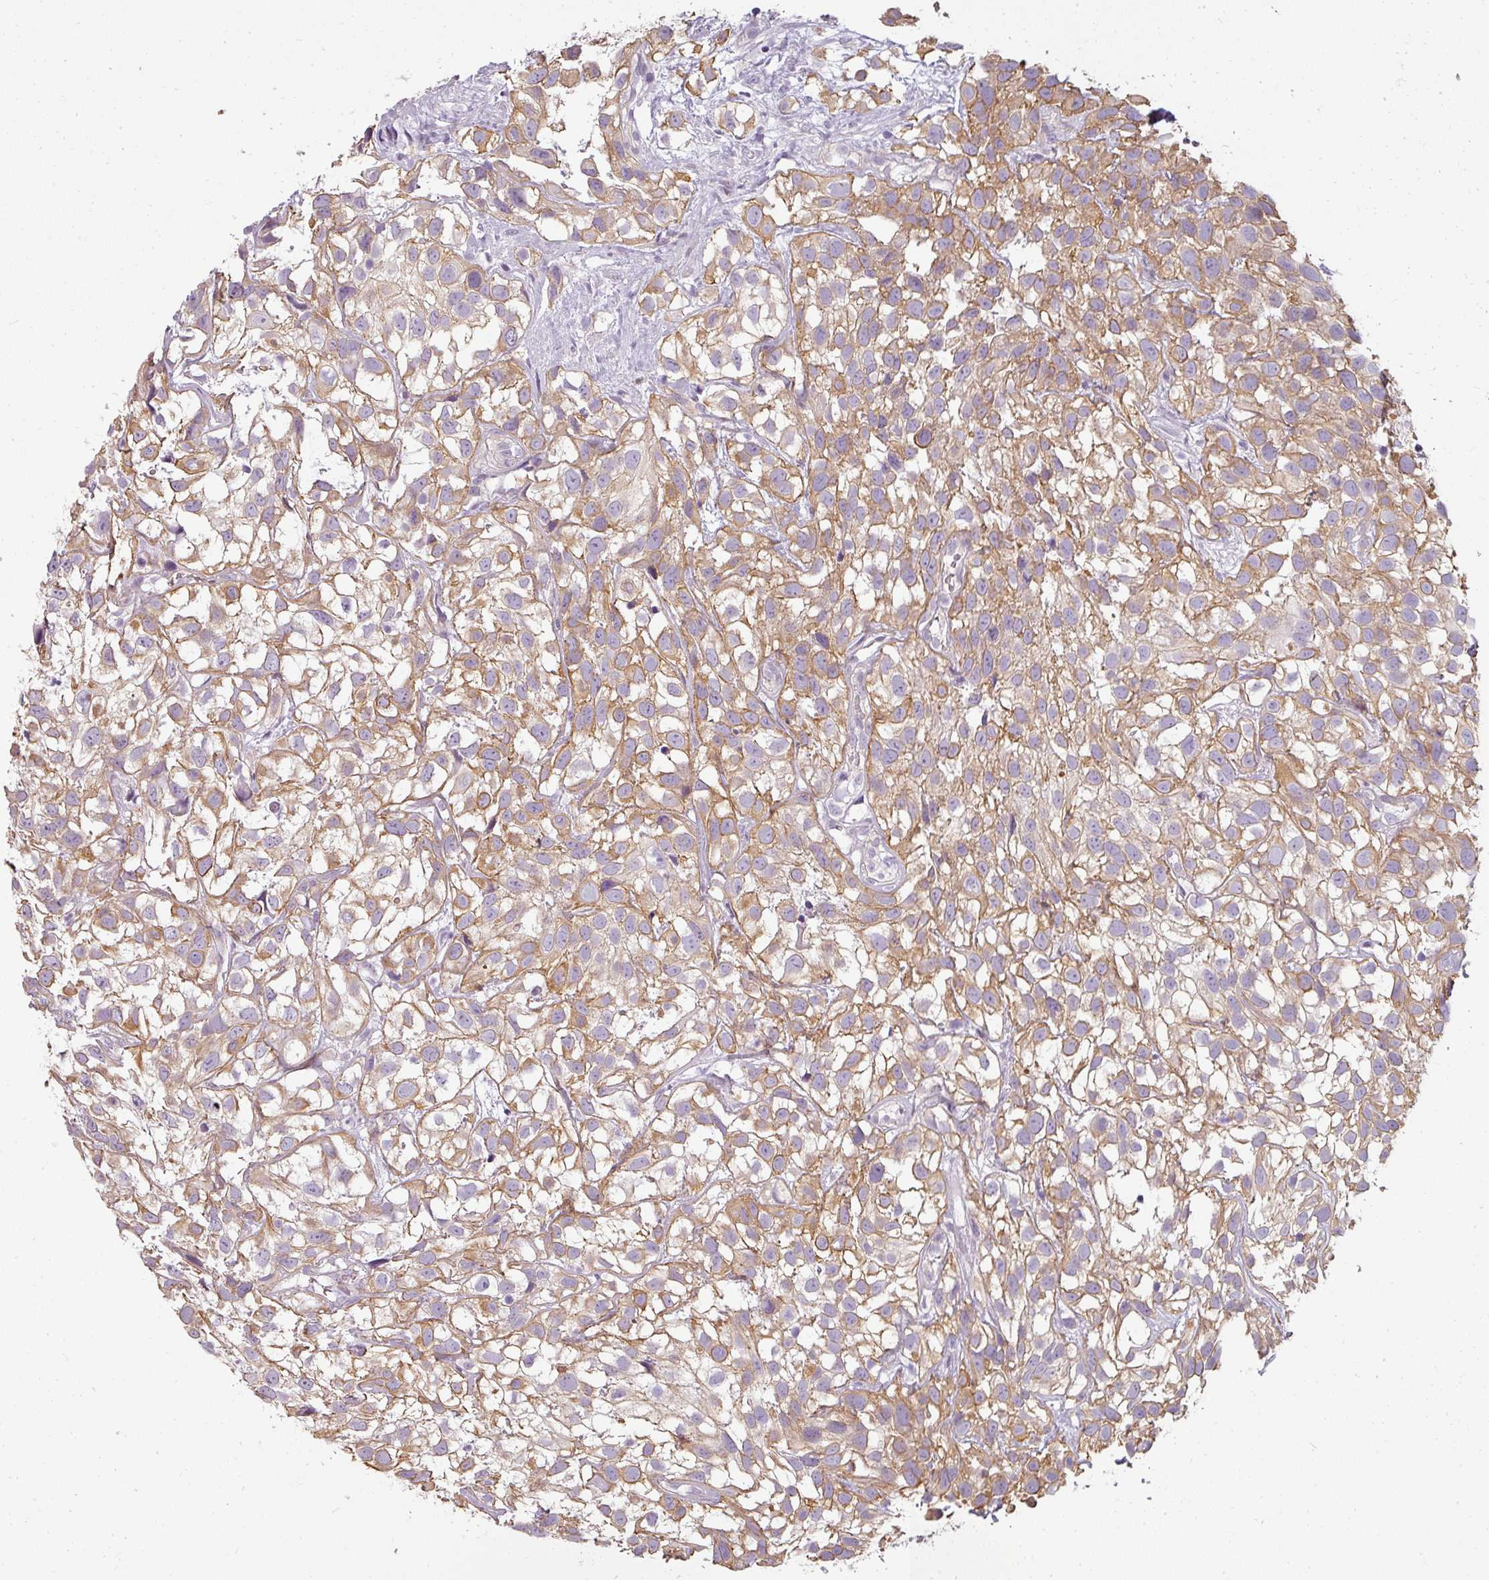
{"staining": {"intensity": "moderate", "quantity": ">75%", "location": "cytoplasmic/membranous"}, "tissue": "urothelial cancer", "cell_type": "Tumor cells", "image_type": "cancer", "snomed": [{"axis": "morphology", "description": "Urothelial carcinoma, High grade"}, {"axis": "topography", "description": "Urinary bladder"}], "caption": "A histopathology image of urothelial carcinoma (high-grade) stained for a protein shows moderate cytoplasmic/membranous brown staining in tumor cells.", "gene": "ASB1", "patient": {"sex": "male", "age": 56}}